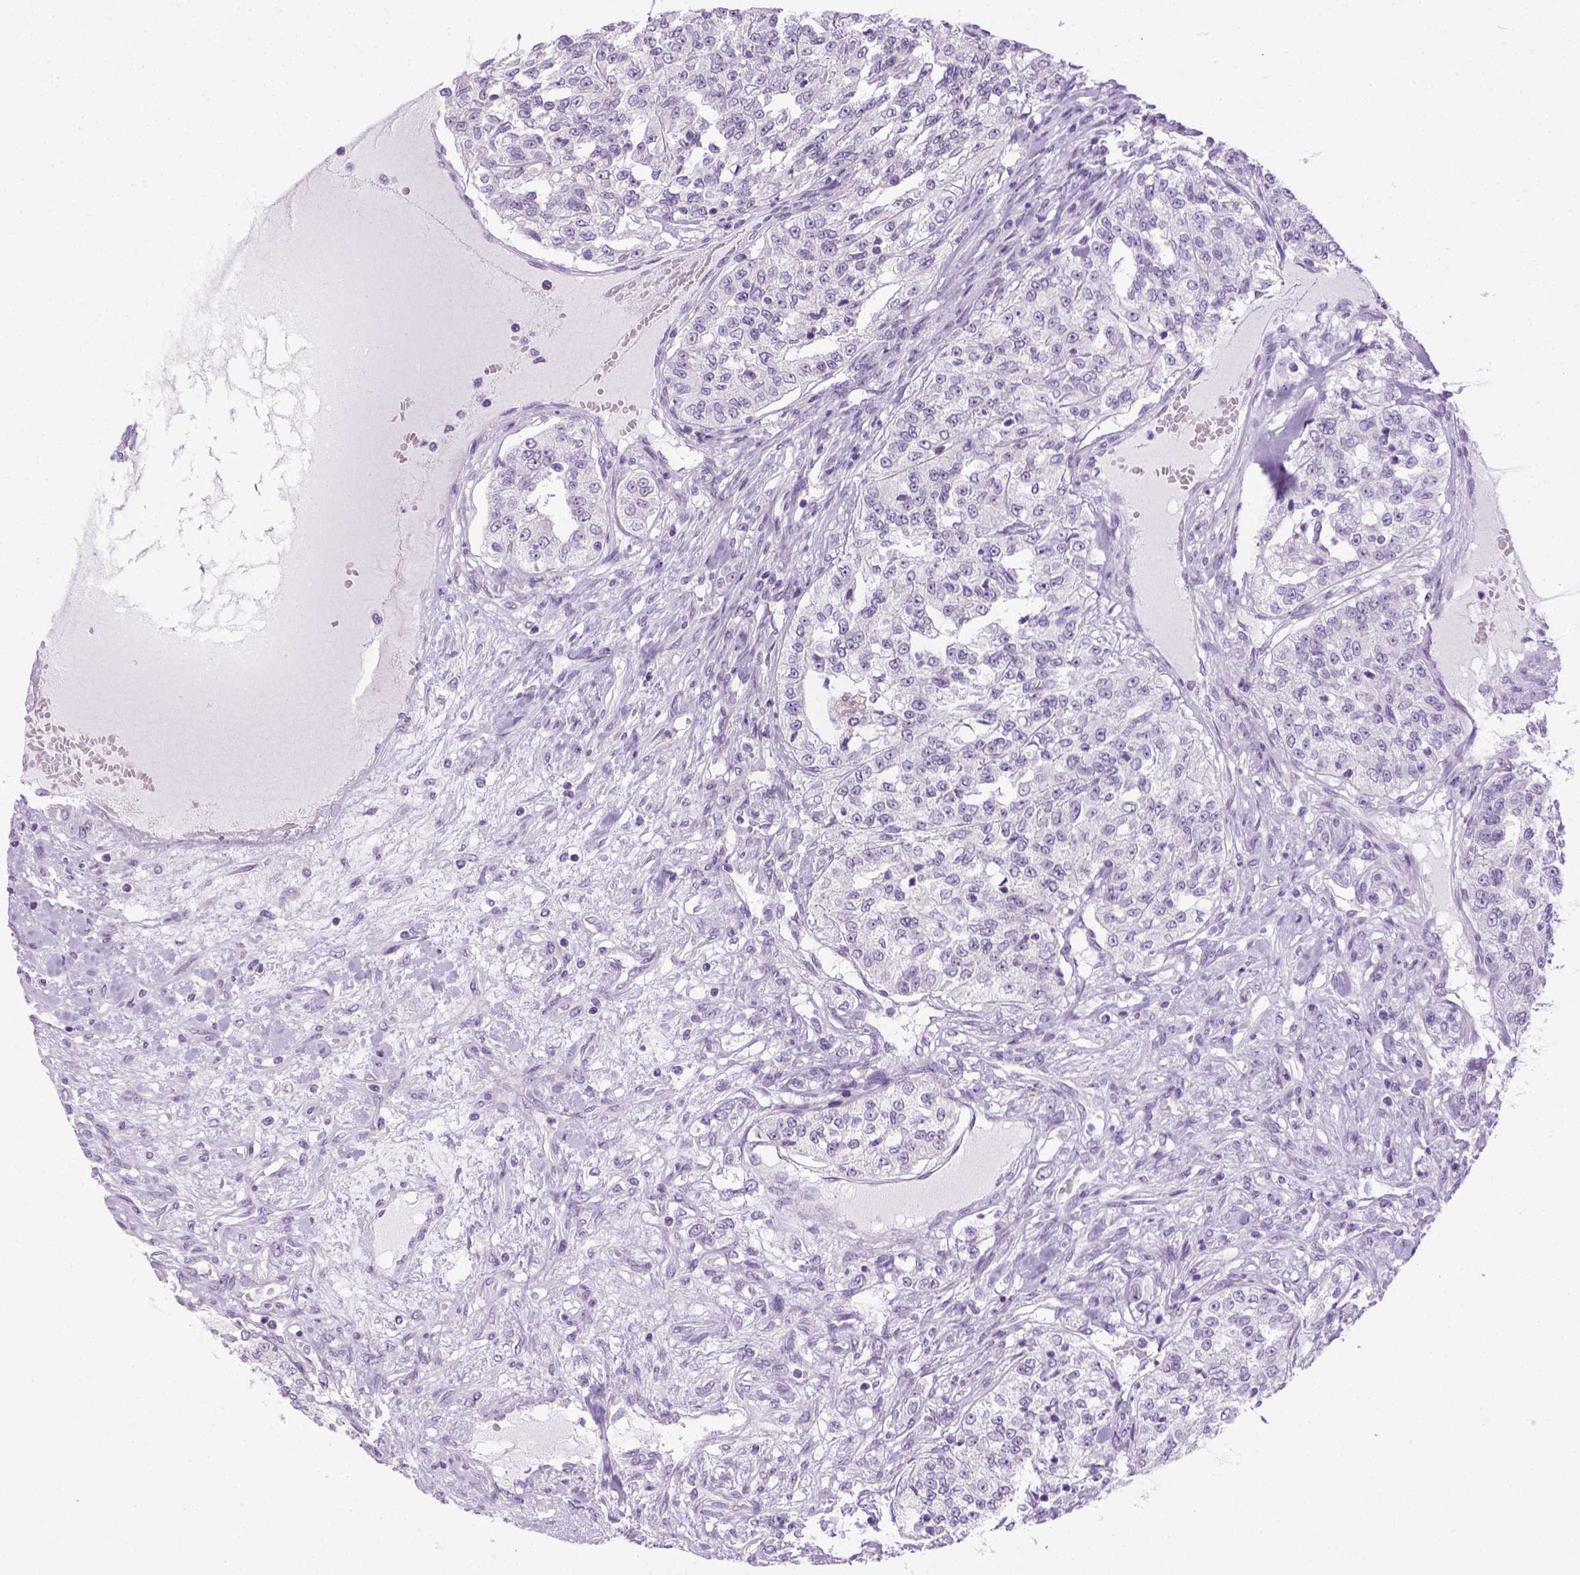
{"staining": {"intensity": "negative", "quantity": "none", "location": "none"}, "tissue": "renal cancer", "cell_type": "Tumor cells", "image_type": "cancer", "snomed": [{"axis": "morphology", "description": "Adenocarcinoma, NOS"}, {"axis": "topography", "description": "Kidney"}], "caption": "Immunohistochemistry (IHC) of human renal cancer (adenocarcinoma) displays no positivity in tumor cells. Brightfield microscopy of immunohistochemistry (IHC) stained with DAB (3,3'-diaminobenzidine) (brown) and hematoxylin (blue), captured at high magnification.", "gene": "LGSN", "patient": {"sex": "female", "age": 63}}